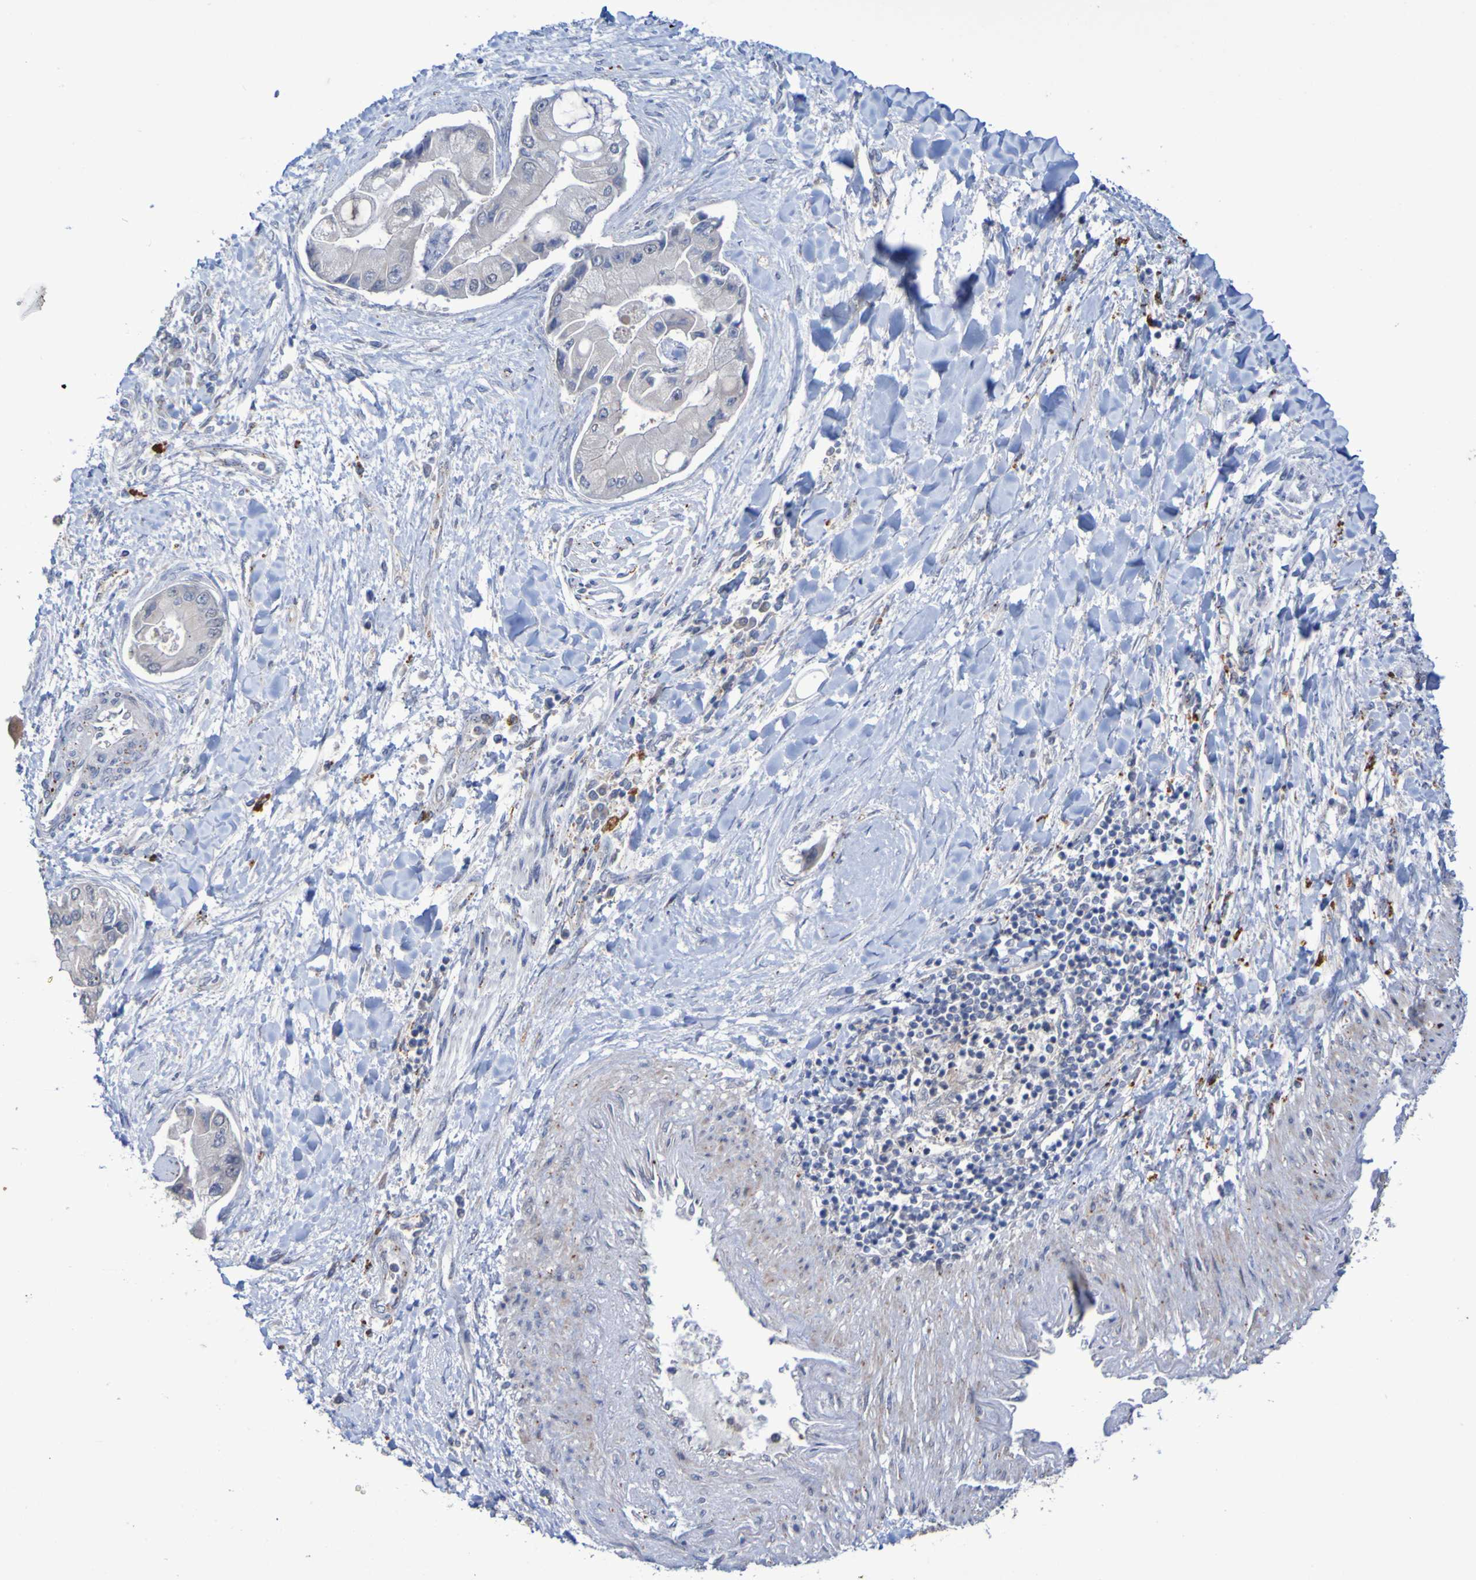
{"staining": {"intensity": "negative", "quantity": "none", "location": "none"}, "tissue": "liver cancer", "cell_type": "Tumor cells", "image_type": "cancer", "snomed": [{"axis": "morphology", "description": "Cholangiocarcinoma"}, {"axis": "topography", "description": "Liver"}], "caption": "This is an immunohistochemistry (IHC) histopathology image of human liver cancer. There is no positivity in tumor cells.", "gene": "FBP2", "patient": {"sex": "male", "age": 50}}